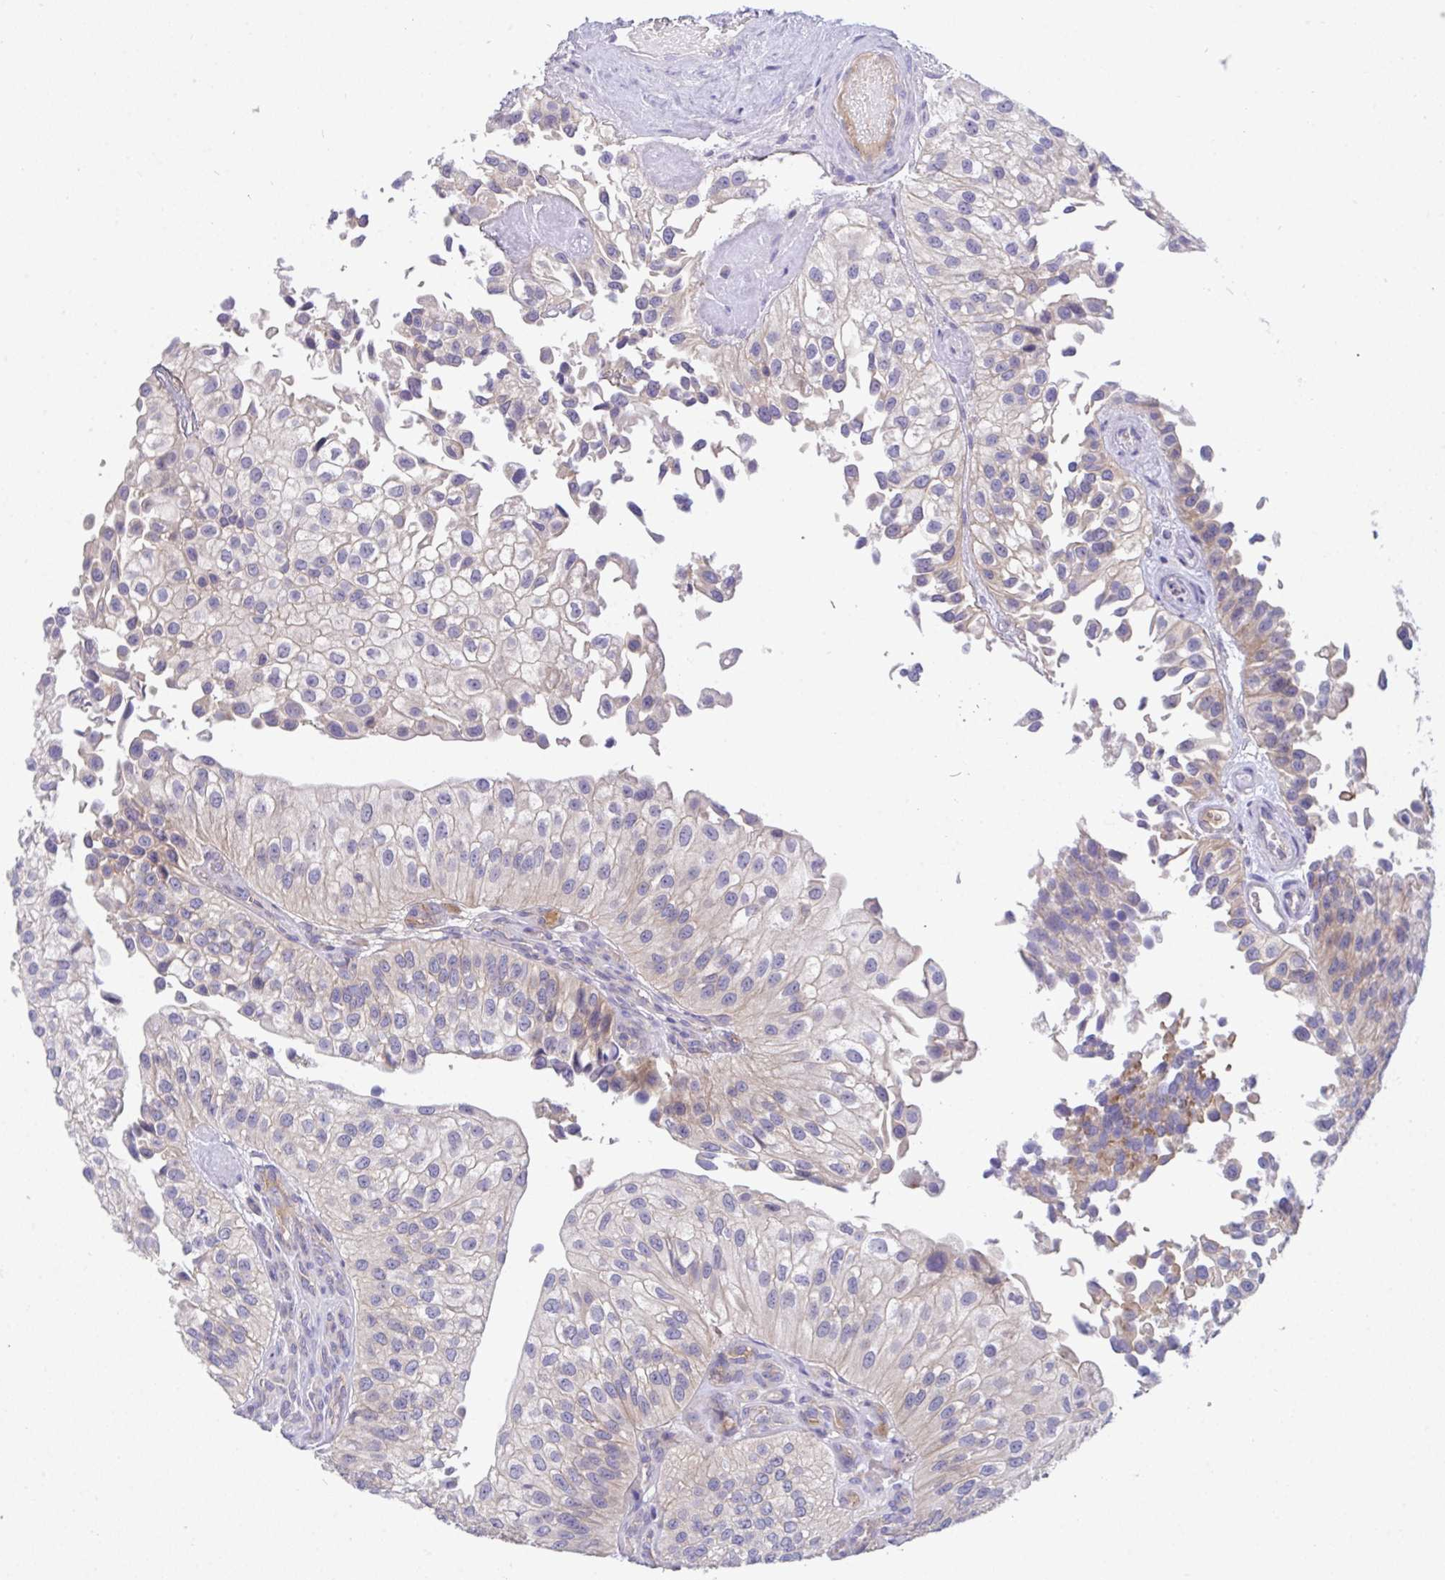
{"staining": {"intensity": "weak", "quantity": "<25%", "location": "cytoplasmic/membranous"}, "tissue": "urothelial cancer", "cell_type": "Tumor cells", "image_type": "cancer", "snomed": [{"axis": "morphology", "description": "Urothelial carcinoma, NOS"}, {"axis": "topography", "description": "Urinary bladder"}], "caption": "Immunohistochemistry (IHC) of human urothelial cancer exhibits no expression in tumor cells.", "gene": "ZNF581", "patient": {"sex": "male", "age": 87}}